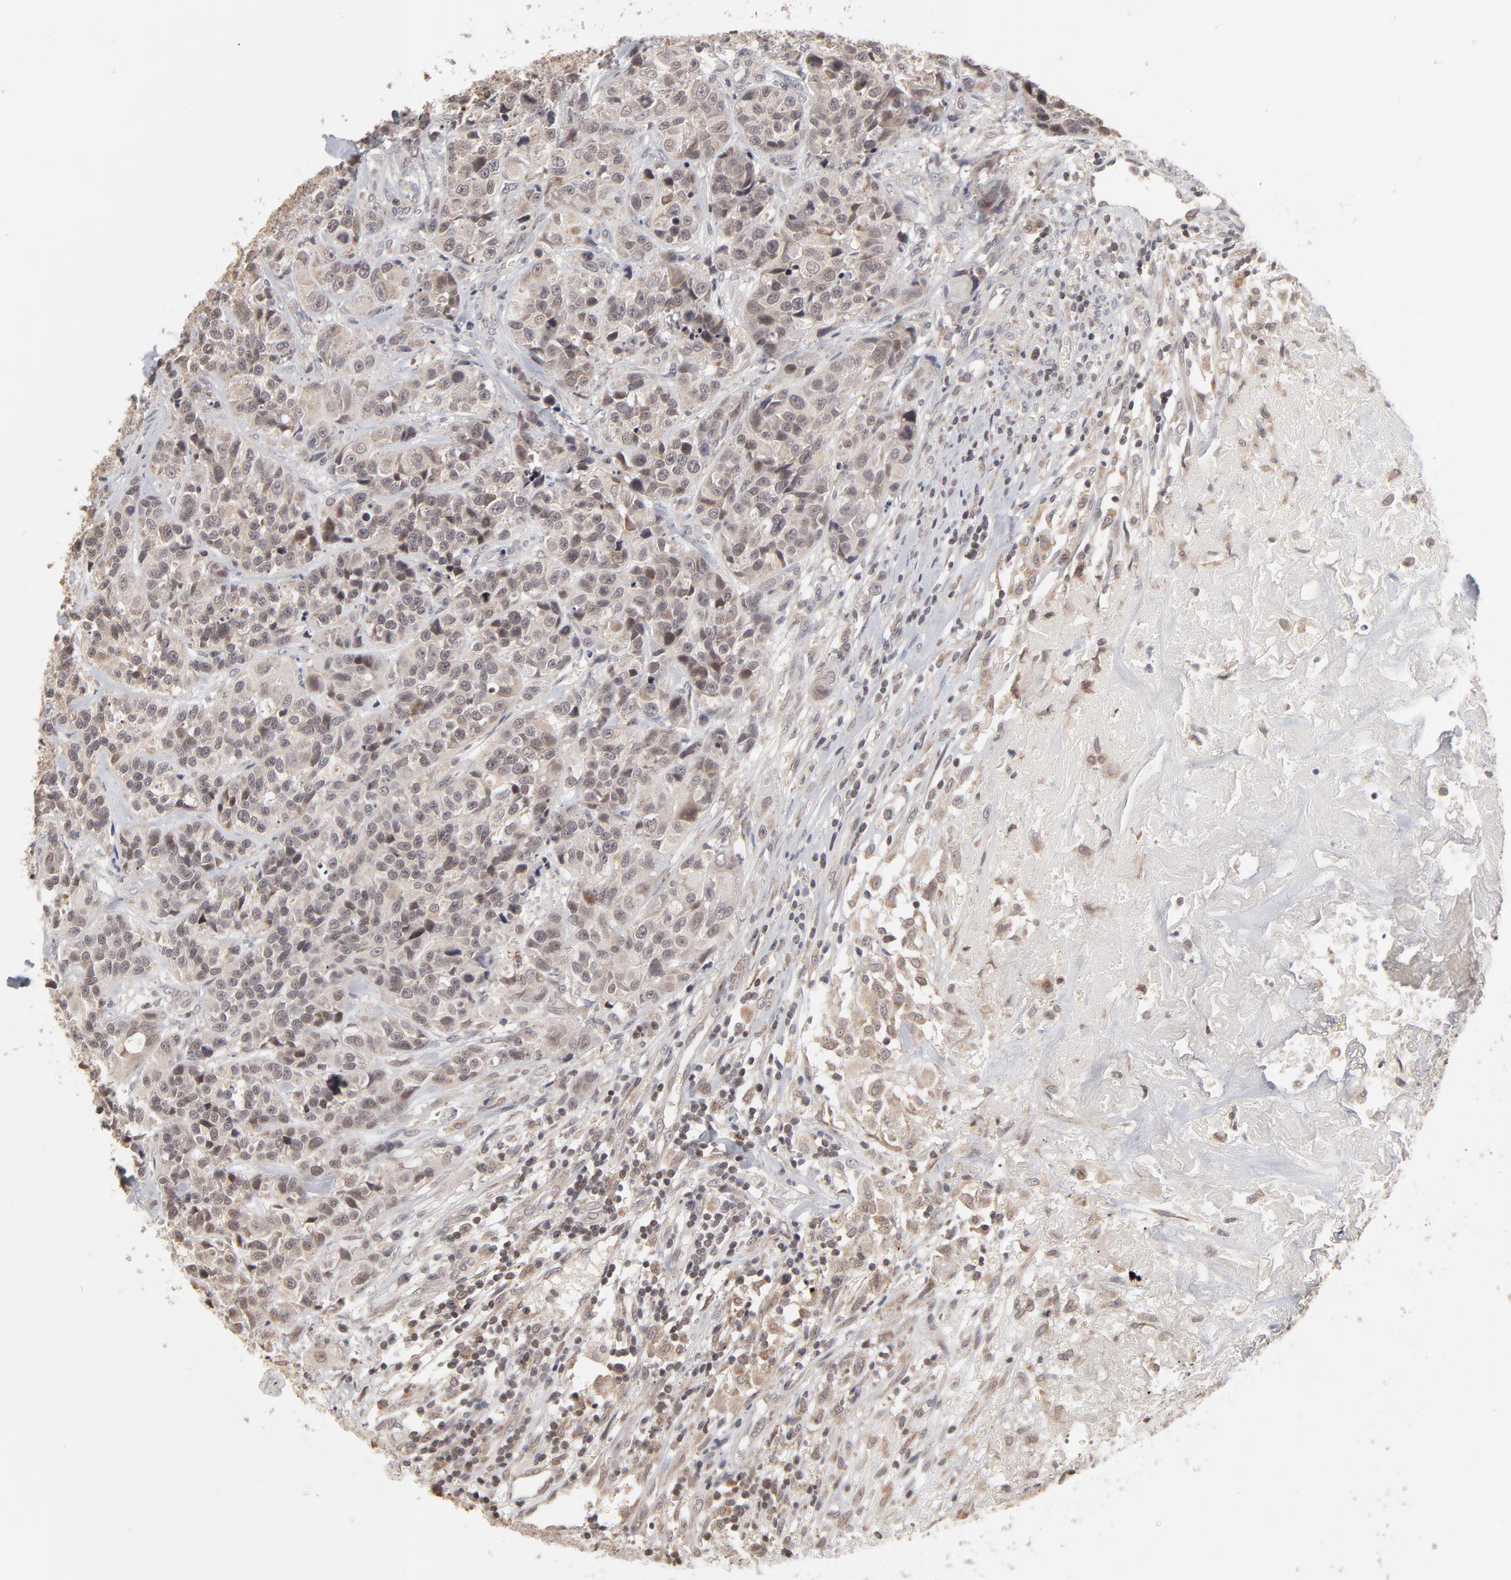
{"staining": {"intensity": "weak", "quantity": ">75%", "location": "cytoplasmic/membranous"}, "tissue": "urothelial cancer", "cell_type": "Tumor cells", "image_type": "cancer", "snomed": [{"axis": "morphology", "description": "Urothelial carcinoma, High grade"}, {"axis": "topography", "description": "Urinary bladder"}], "caption": "There is low levels of weak cytoplasmic/membranous positivity in tumor cells of urothelial cancer, as demonstrated by immunohistochemical staining (brown color).", "gene": "ARIH1", "patient": {"sex": "female", "age": 81}}